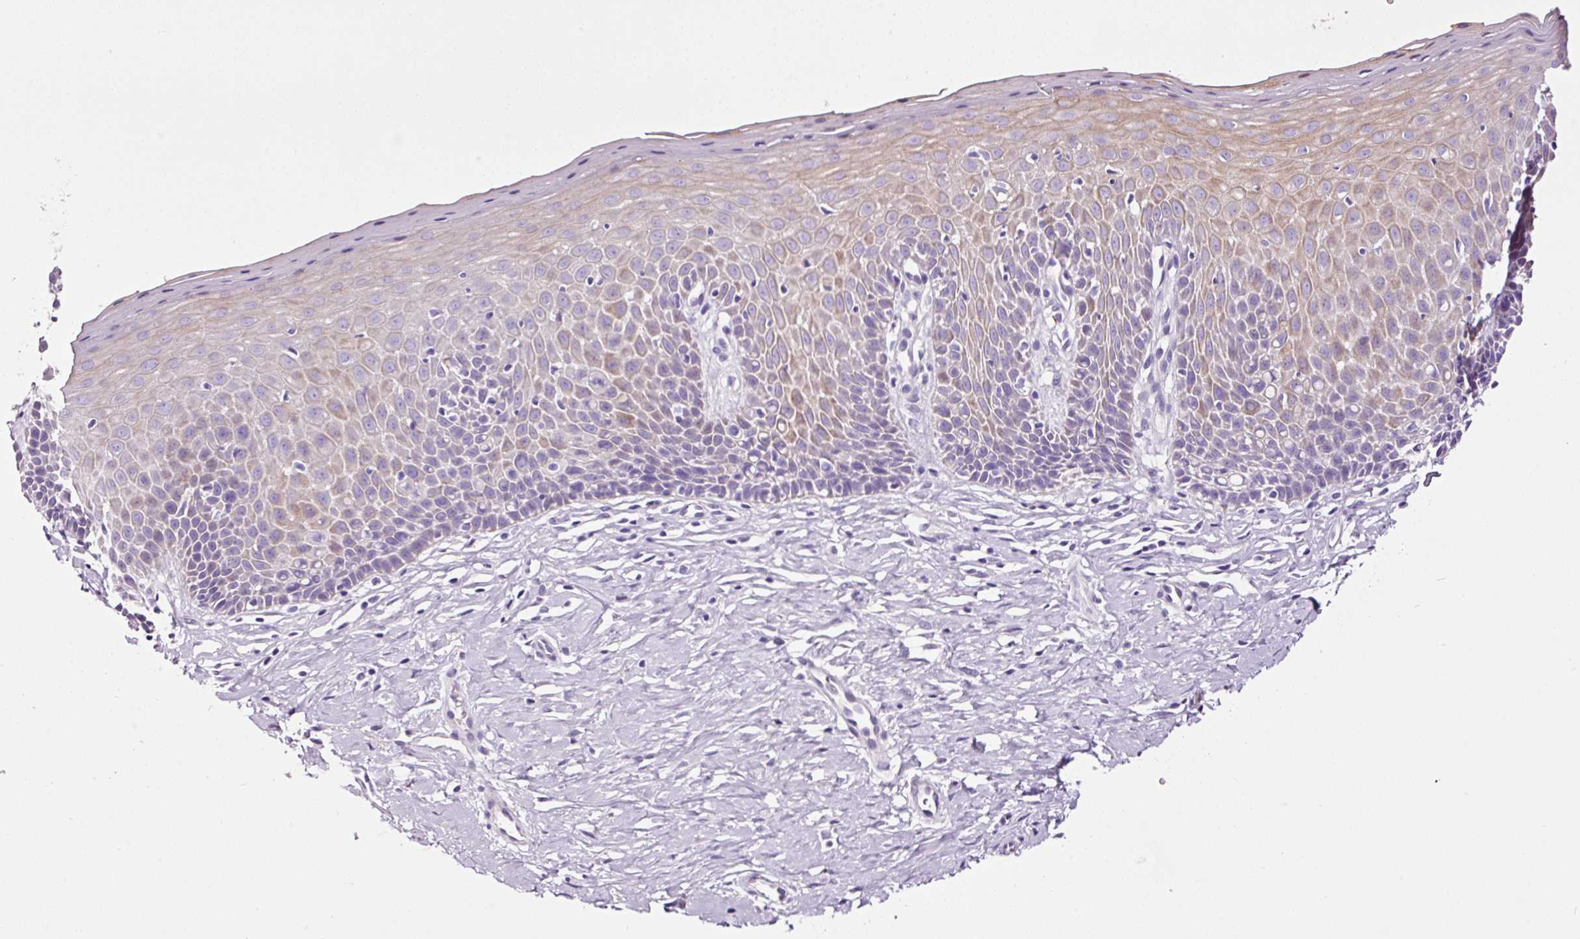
{"staining": {"intensity": "moderate", "quantity": ">75%", "location": "cytoplasmic/membranous"}, "tissue": "cervix", "cell_type": "Glandular cells", "image_type": "normal", "snomed": [{"axis": "morphology", "description": "Normal tissue, NOS"}, {"axis": "topography", "description": "Cervix"}], "caption": "Approximately >75% of glandular cells in normal human cervix exhibit moderate cytoplasmic/membranous protein staining as visualized by brown immunohistochemical staining.", "gene": "PAM", "patient": {"sex": "female", "age": 36}}